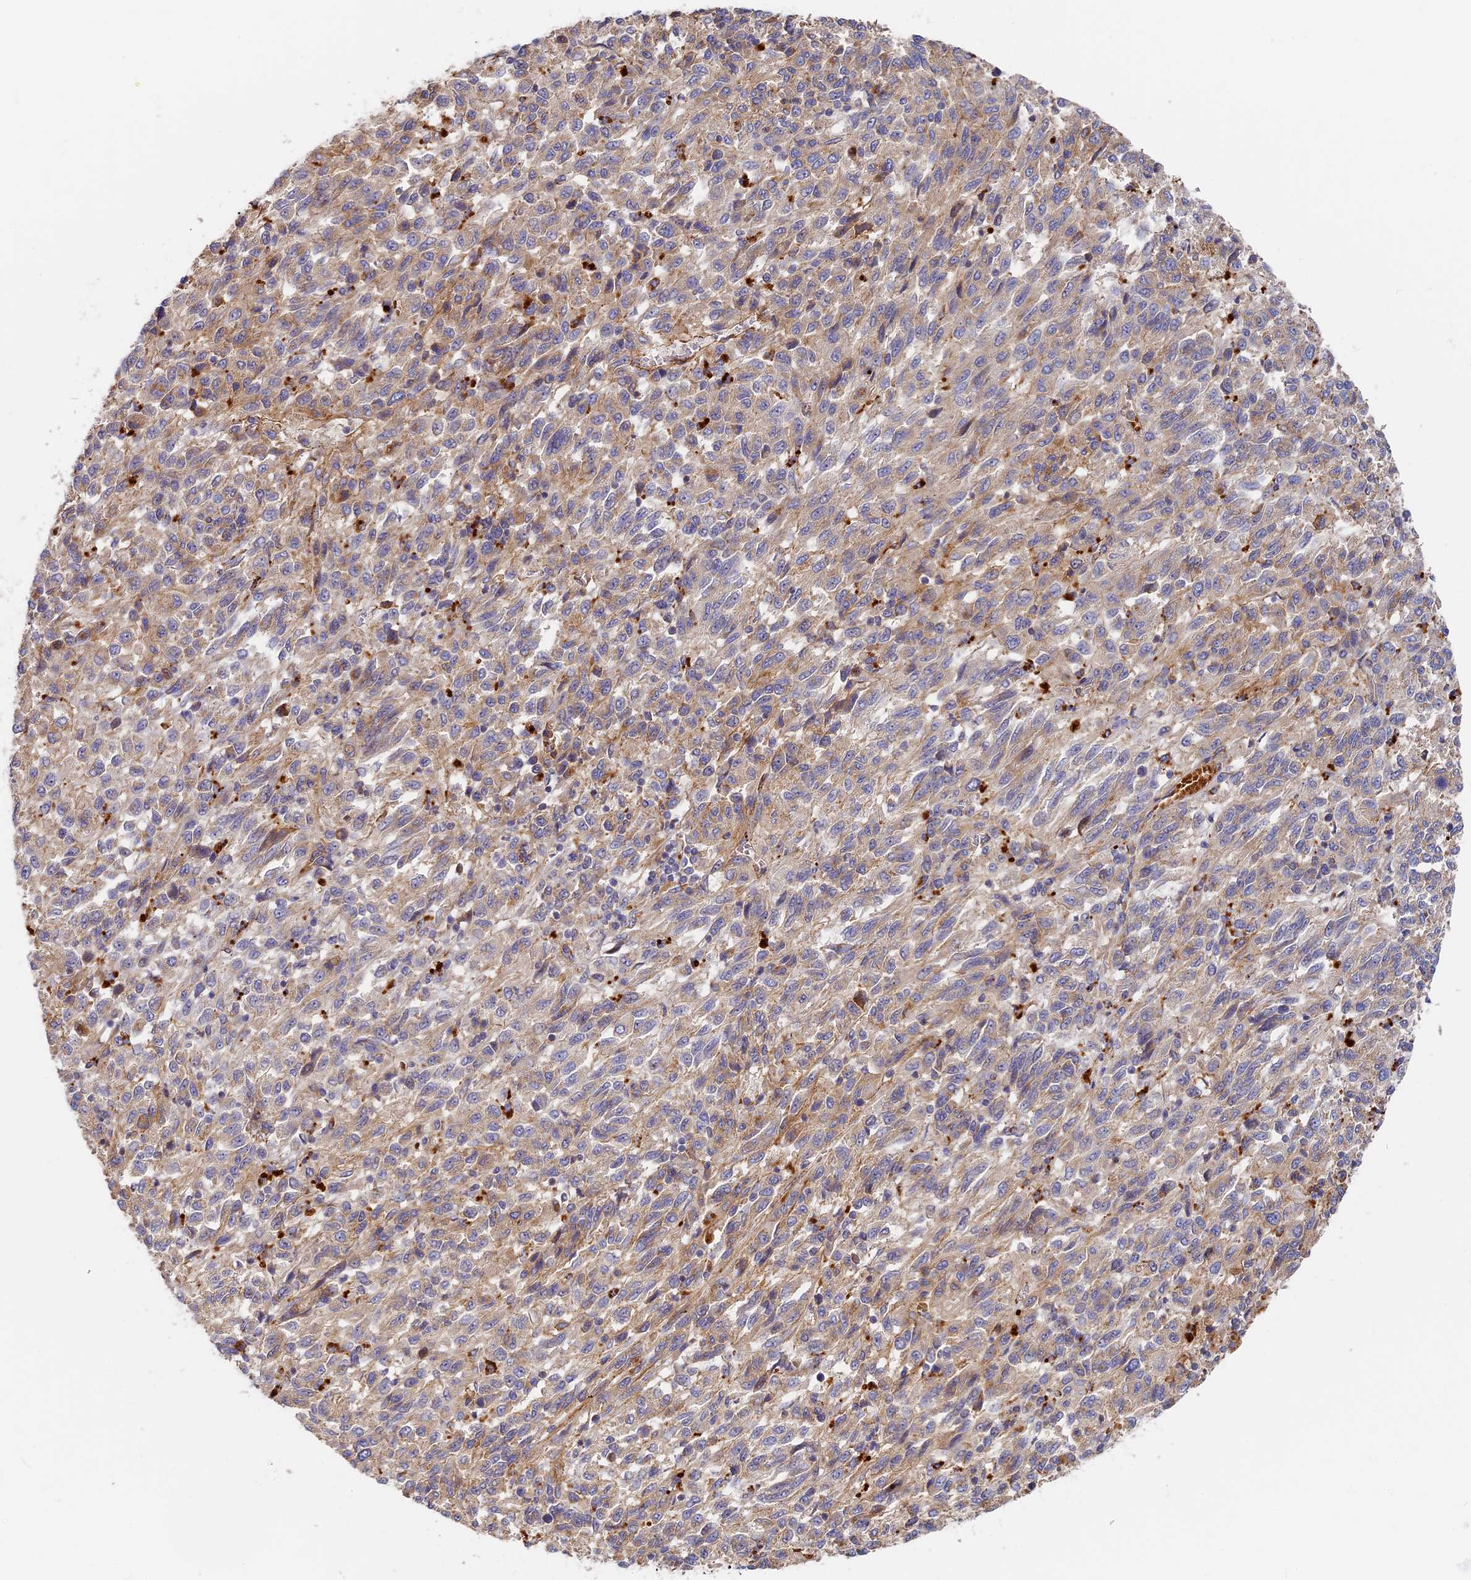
{"staining": {"intensity": "weak", "quantity": "<25%", "location": "cytoplasmic/membranous"}, "tissue": "melanoma", "cell_type": "Tumor cells", "image_type": "cancer", "snomed": [{"axis": "morphology", "description": "Malignant melanoma, Metastatic site"}, {"axis": "topography", "description": "Lung"}], "caption": "This is an immunohistochemistry (IHC) micrograph of malignant melanoma (metastatic site). There is no staining in tumor cells.", "gene": "MISP3", "patient": {"sex": "male", "age": 64}}